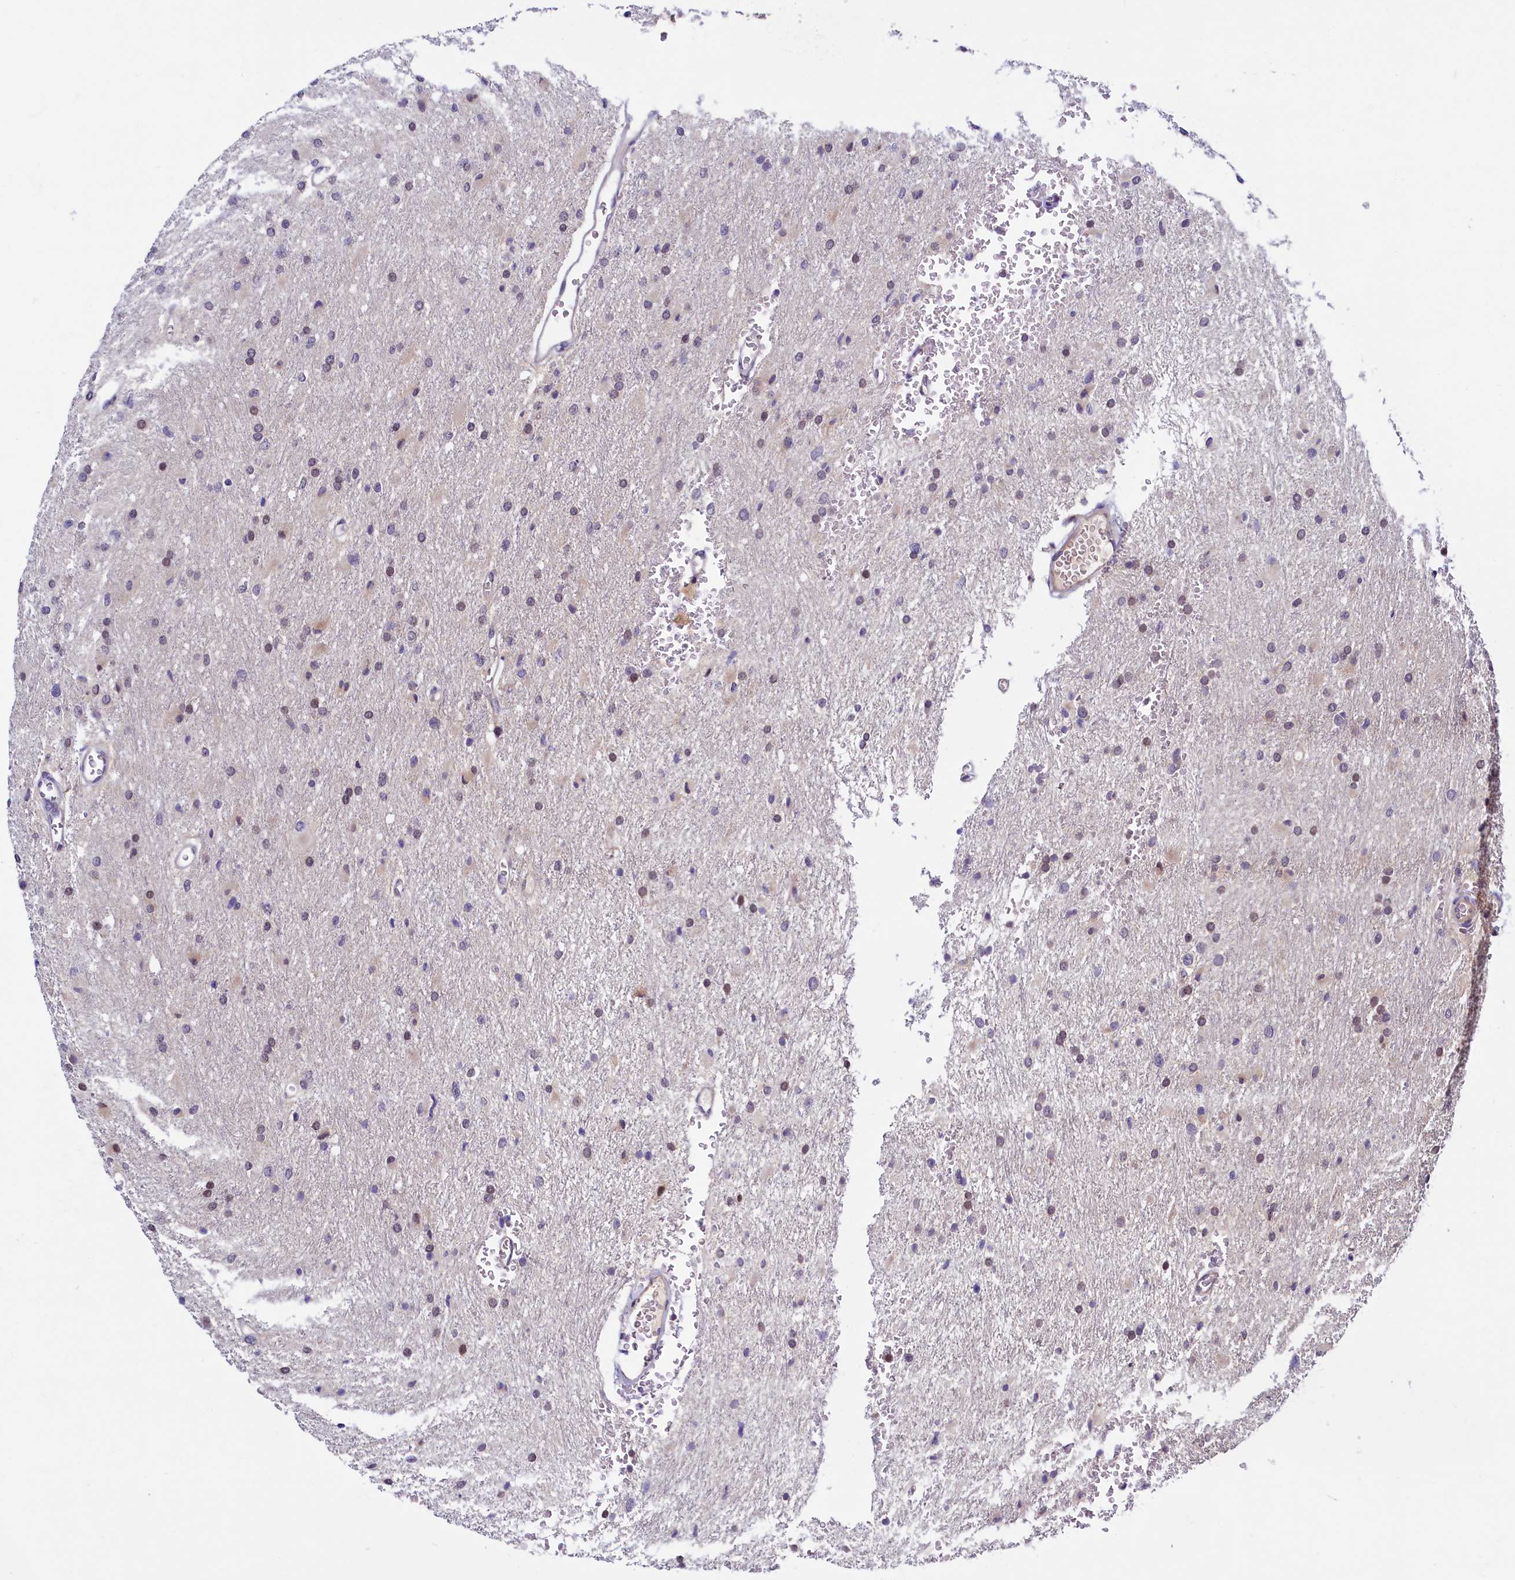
{"staining": {"intensity": "negative", "quantity": "none", "location": "none"}, "tissue": "glioma", "cell_type": "Tumor cells", "image_type": "cancer", "snomed": [{"axis": "morphology", "description": "Glioma, malignant, High grade"}, {"axis": "topography", "description": "Cerebral cortex"}], "caption": "An immunohistochemistry (IHC) image of high-grade glioma (malignant) is shown. There is no staining in tumor cells of high-grade glioma (malignant).", "gene": "SLC16A14", "patient": {"sex": "female", "age": 36}}